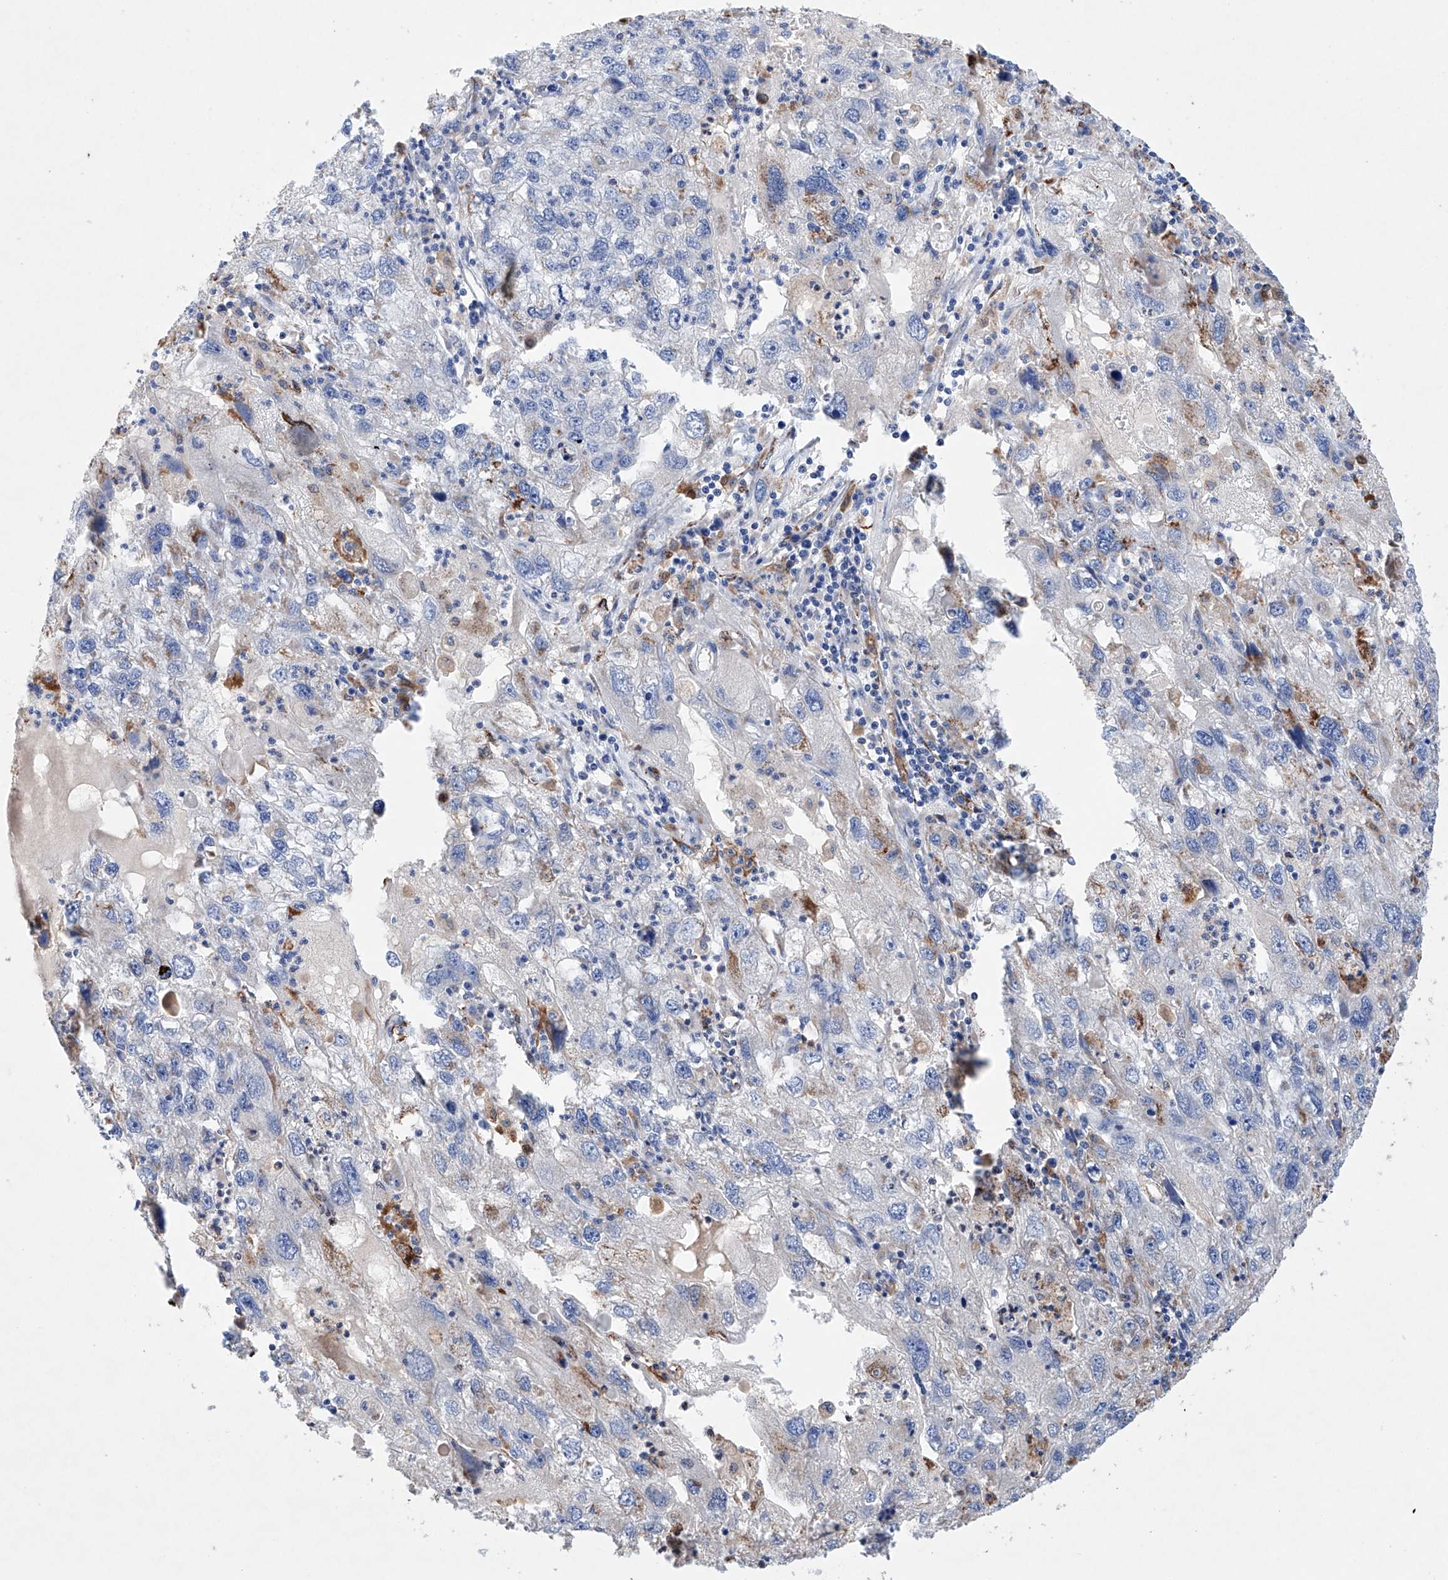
{"staining": {"intensity": "negative", "quantity": "none", "location": "none"}, "tissue": "endometrial cancer", "cell_type": "Tumor cells", "image_type": "cancer", "snomed": [{"axis": "morphology", "description": "Adenocarcinoma, NOS"}, {"axis": "topography", "description": "Endometrium"}], "caption": "Tumor cells show no significant protein staining in endometrial adenocarcinoma.", "gene": "NRROS", "patient": {"sex": "female", "age": 49}}